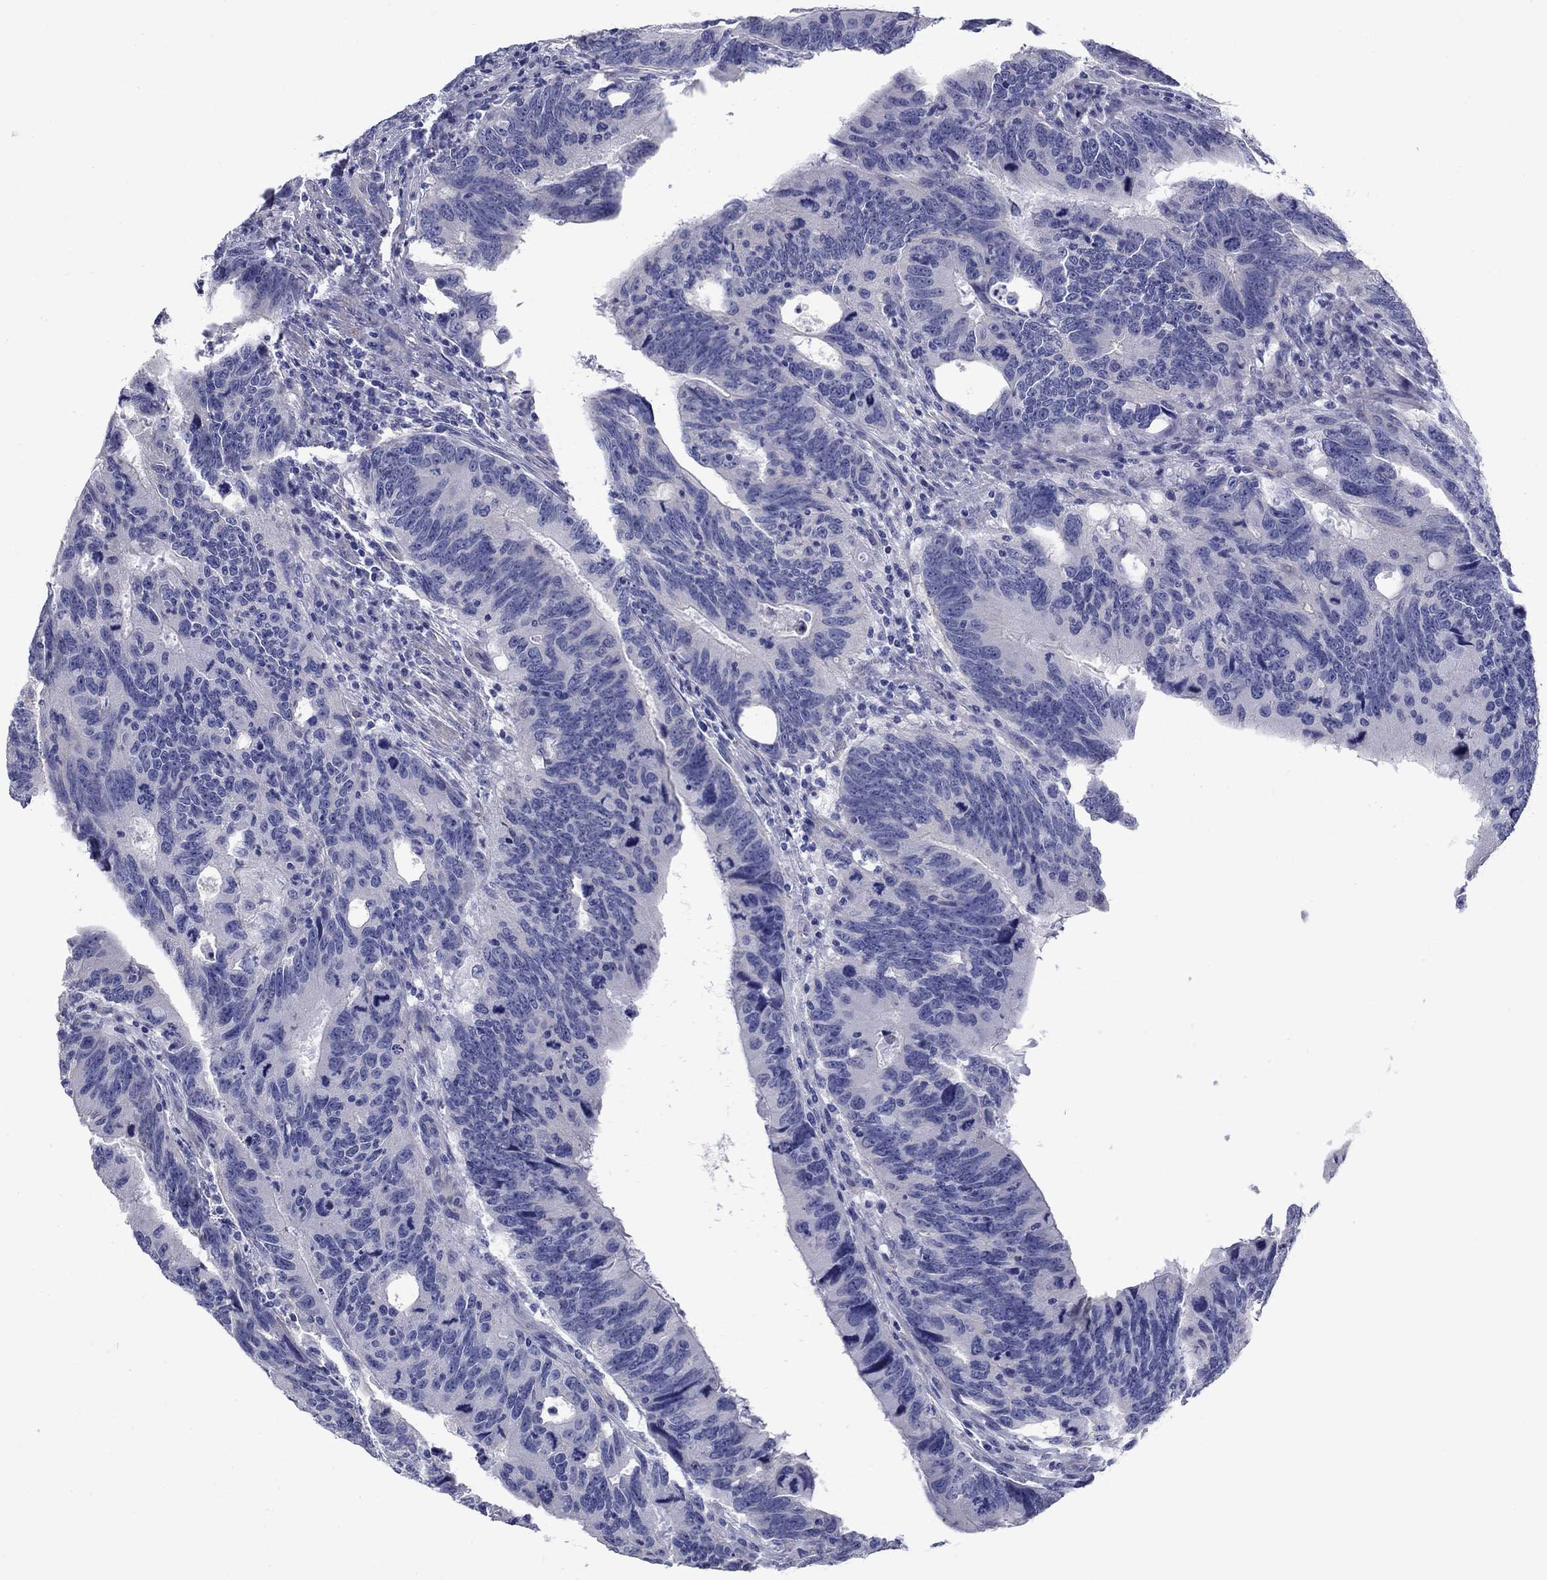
{"staining": {"intensity": "negative", "quantity": "none", "location": "none"}, "tissue": "colorectal cancer", "cell_type": "Tumor cells", "image_type": "cancer", "snomed": [{"axis": "morphology", "description": "Adenocarcinoma, NOS"}, {"axis": "topography", "description": "Colon"}], "caption": "Image shows no significant protein expression in tumor cells of colorectal adenocarcinoma.", "gene": "PRKCG", "patient": {"sex": "female", "age": 77}}